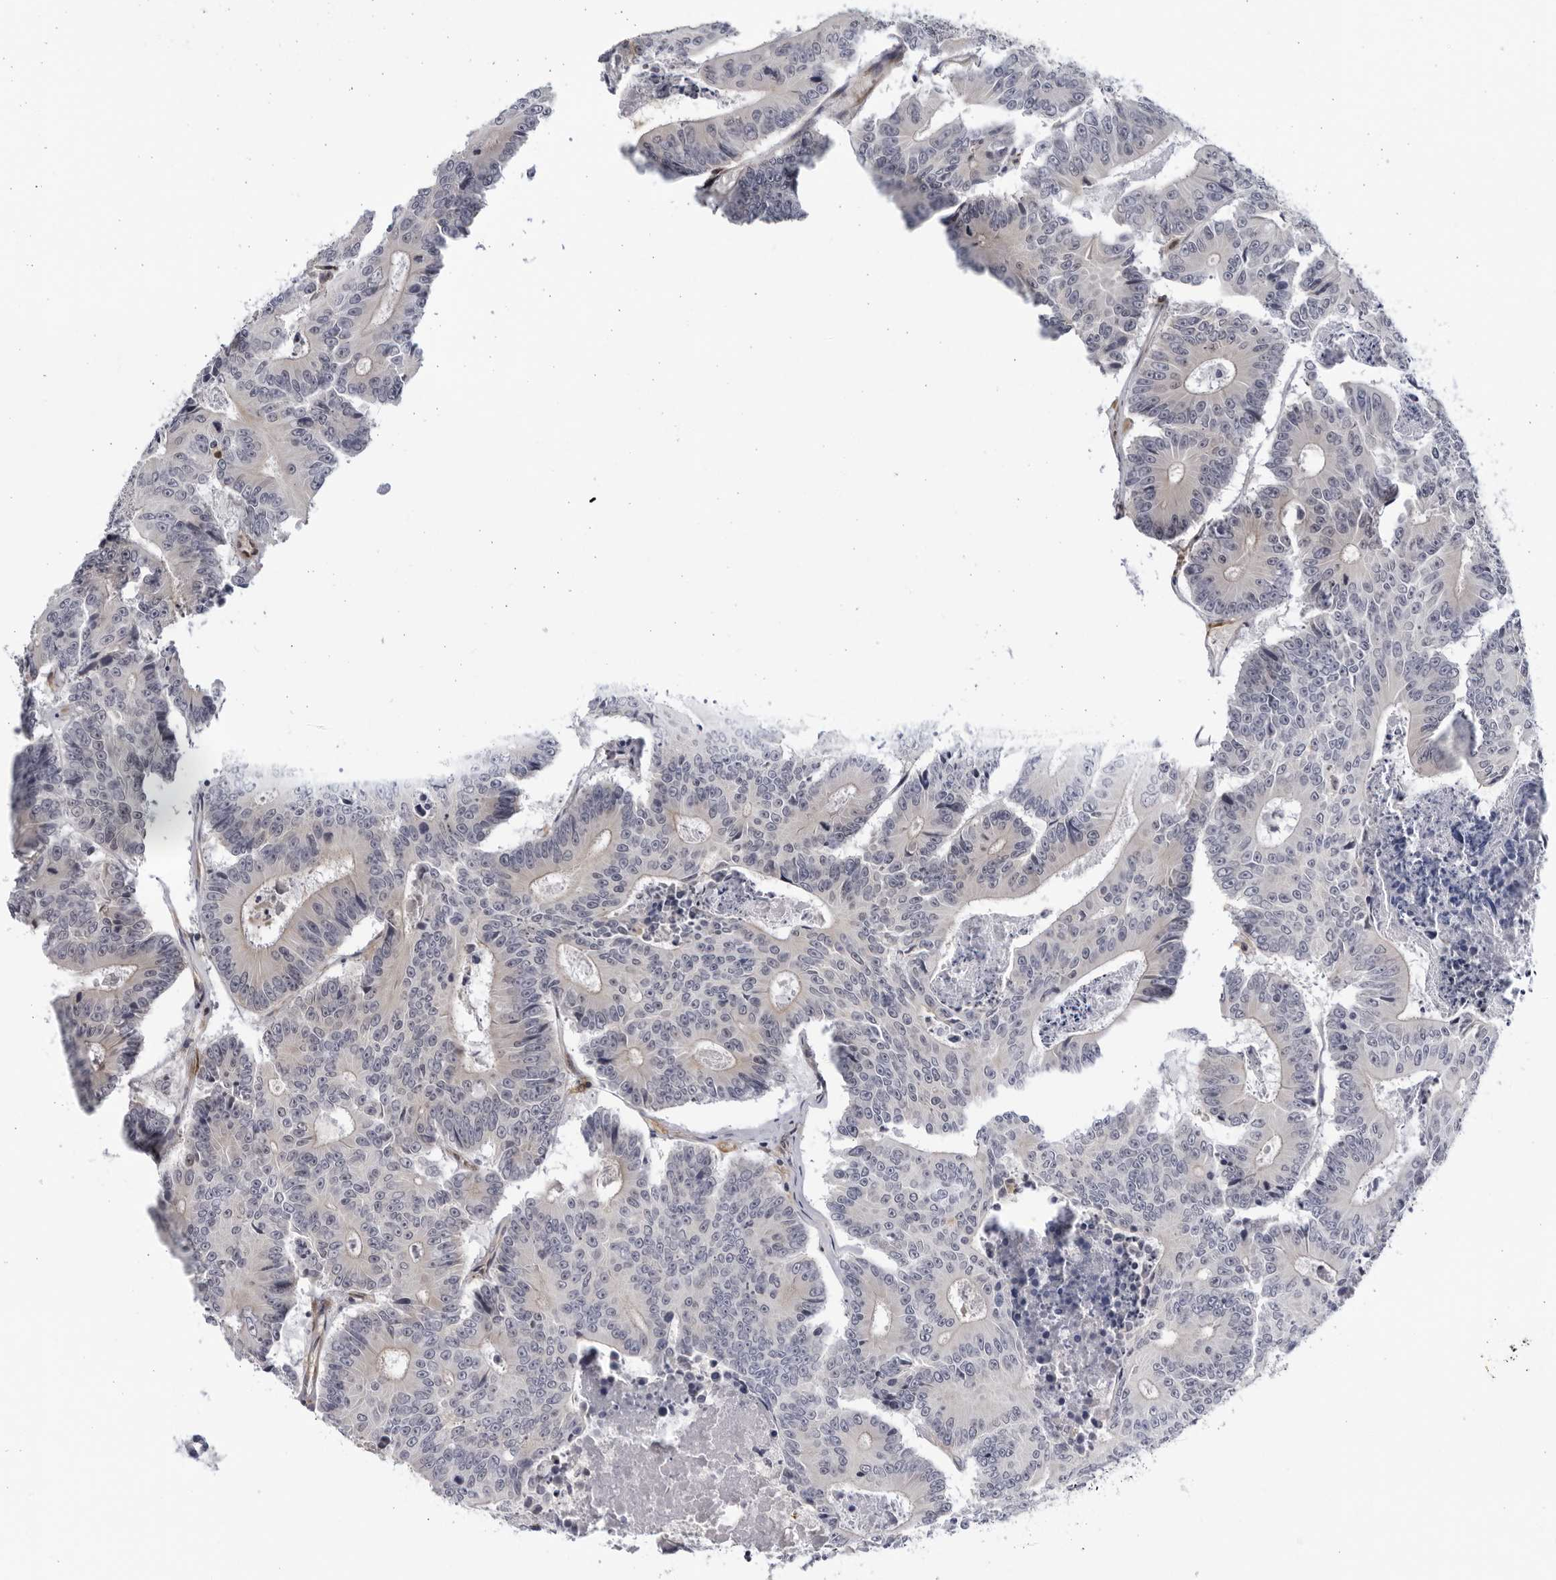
{"staining": {"intensity": "negative", "quantity": "none", "location": "none"}, "tissue": "colorectal cancer", "cell_type": "Tumor cells", "image_type": "cancer", "snomed": [{"axis": "morphology", "description": "Adenocarcinoma, NOS"}, {"axis": "topography", "description": "Colon"}], "caption": "Colorectal cancer (adenocarcinoma) was stained to show a protein in brown. There is no significant expression in tumor cells.", "gene": "BMP2K", "patient": {"sex": "male", "age": 83}}